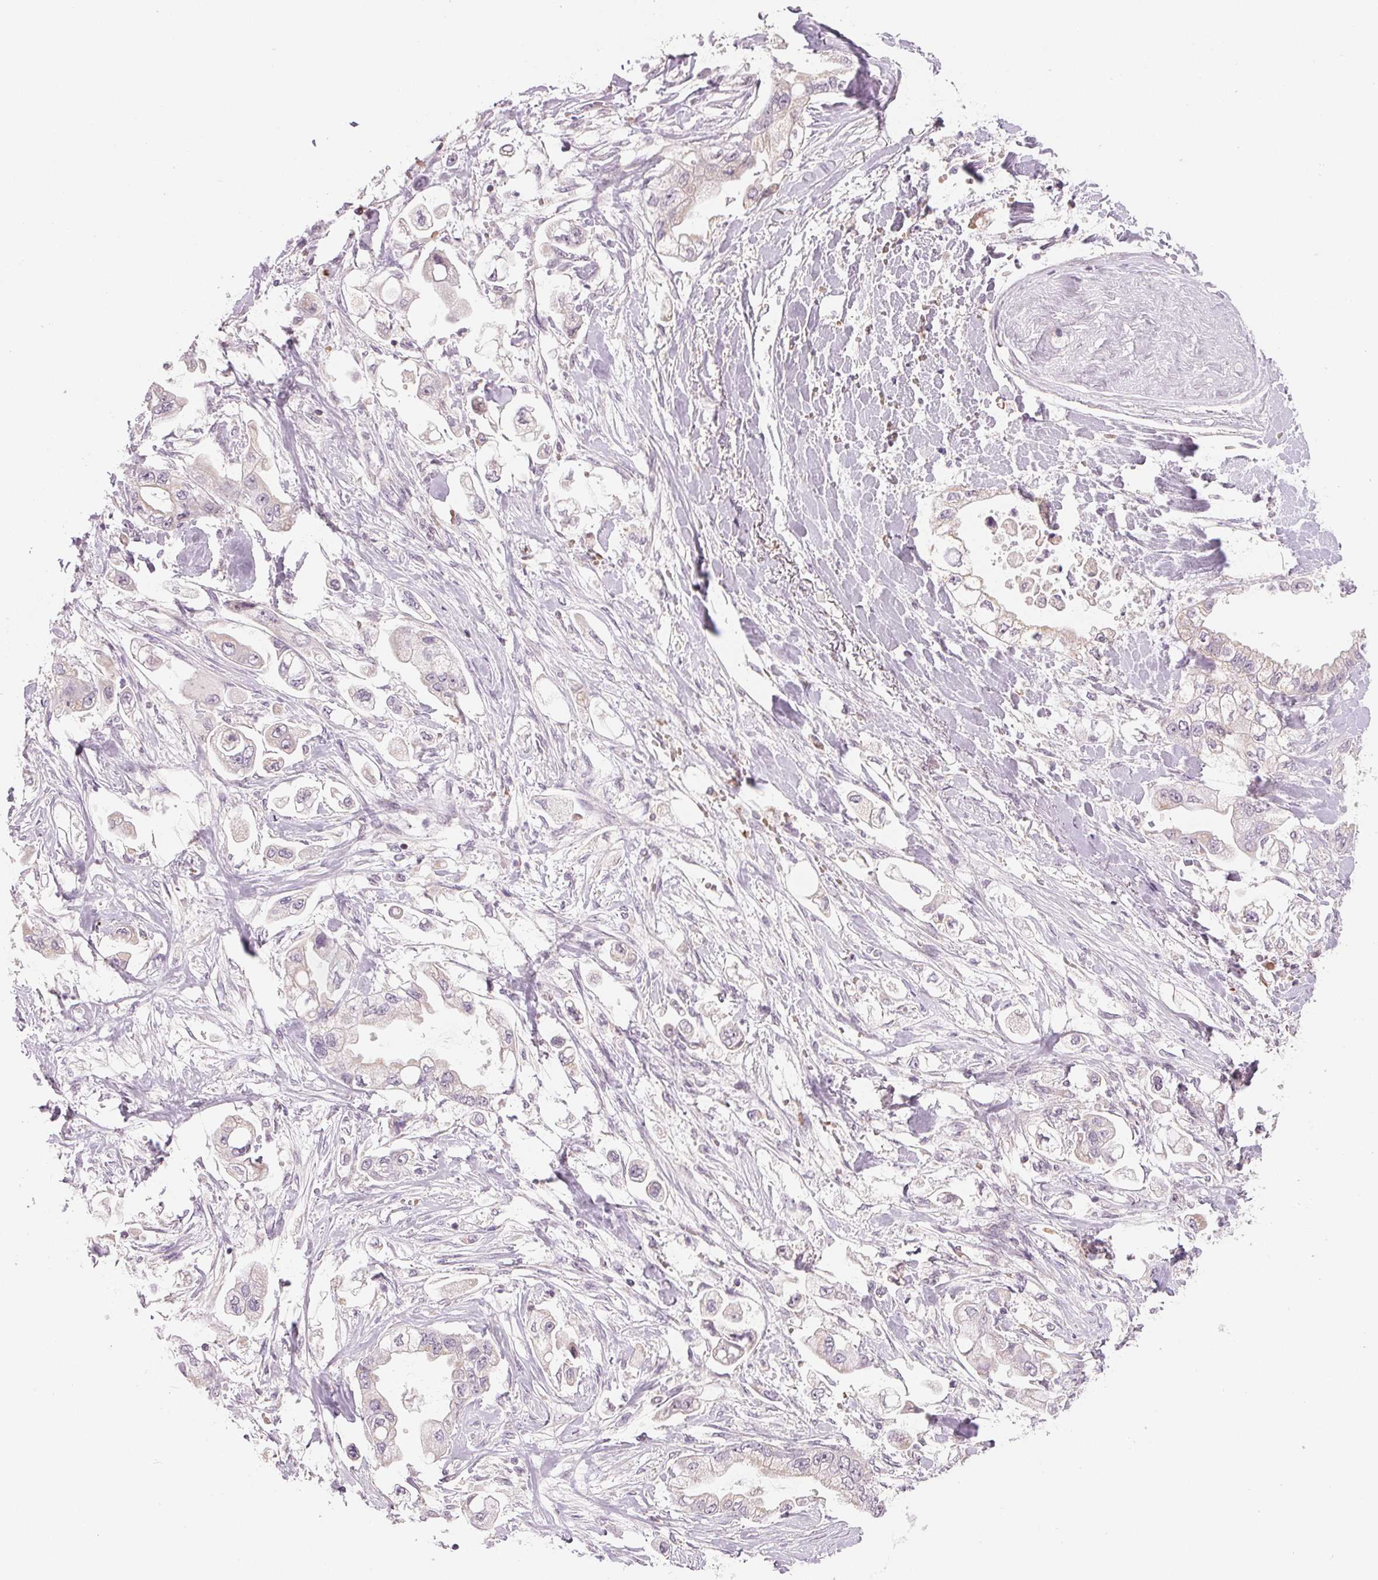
{"staining": {"intensity": "negative", "quantity": "none", "location": "none"}, "tissue": "stomach cancer", "cell_type": "Tumor cells", "image_type": "cancer", "snomed": [{"axis": "morphology", "description": "Adenocarcinoma, NOS"}, {"axis": "topography", "description": "Stomach"}], "caption": "The immunohistochemistry histopathology image has no significant positivity in tumor cells of stomach adenocarcinoma tissue. (DAB immunohistochemistry (IHC) with hematoxylin counter stain).", "gene": "HINT2", "patient": {"sex": "male", "age": 62}}